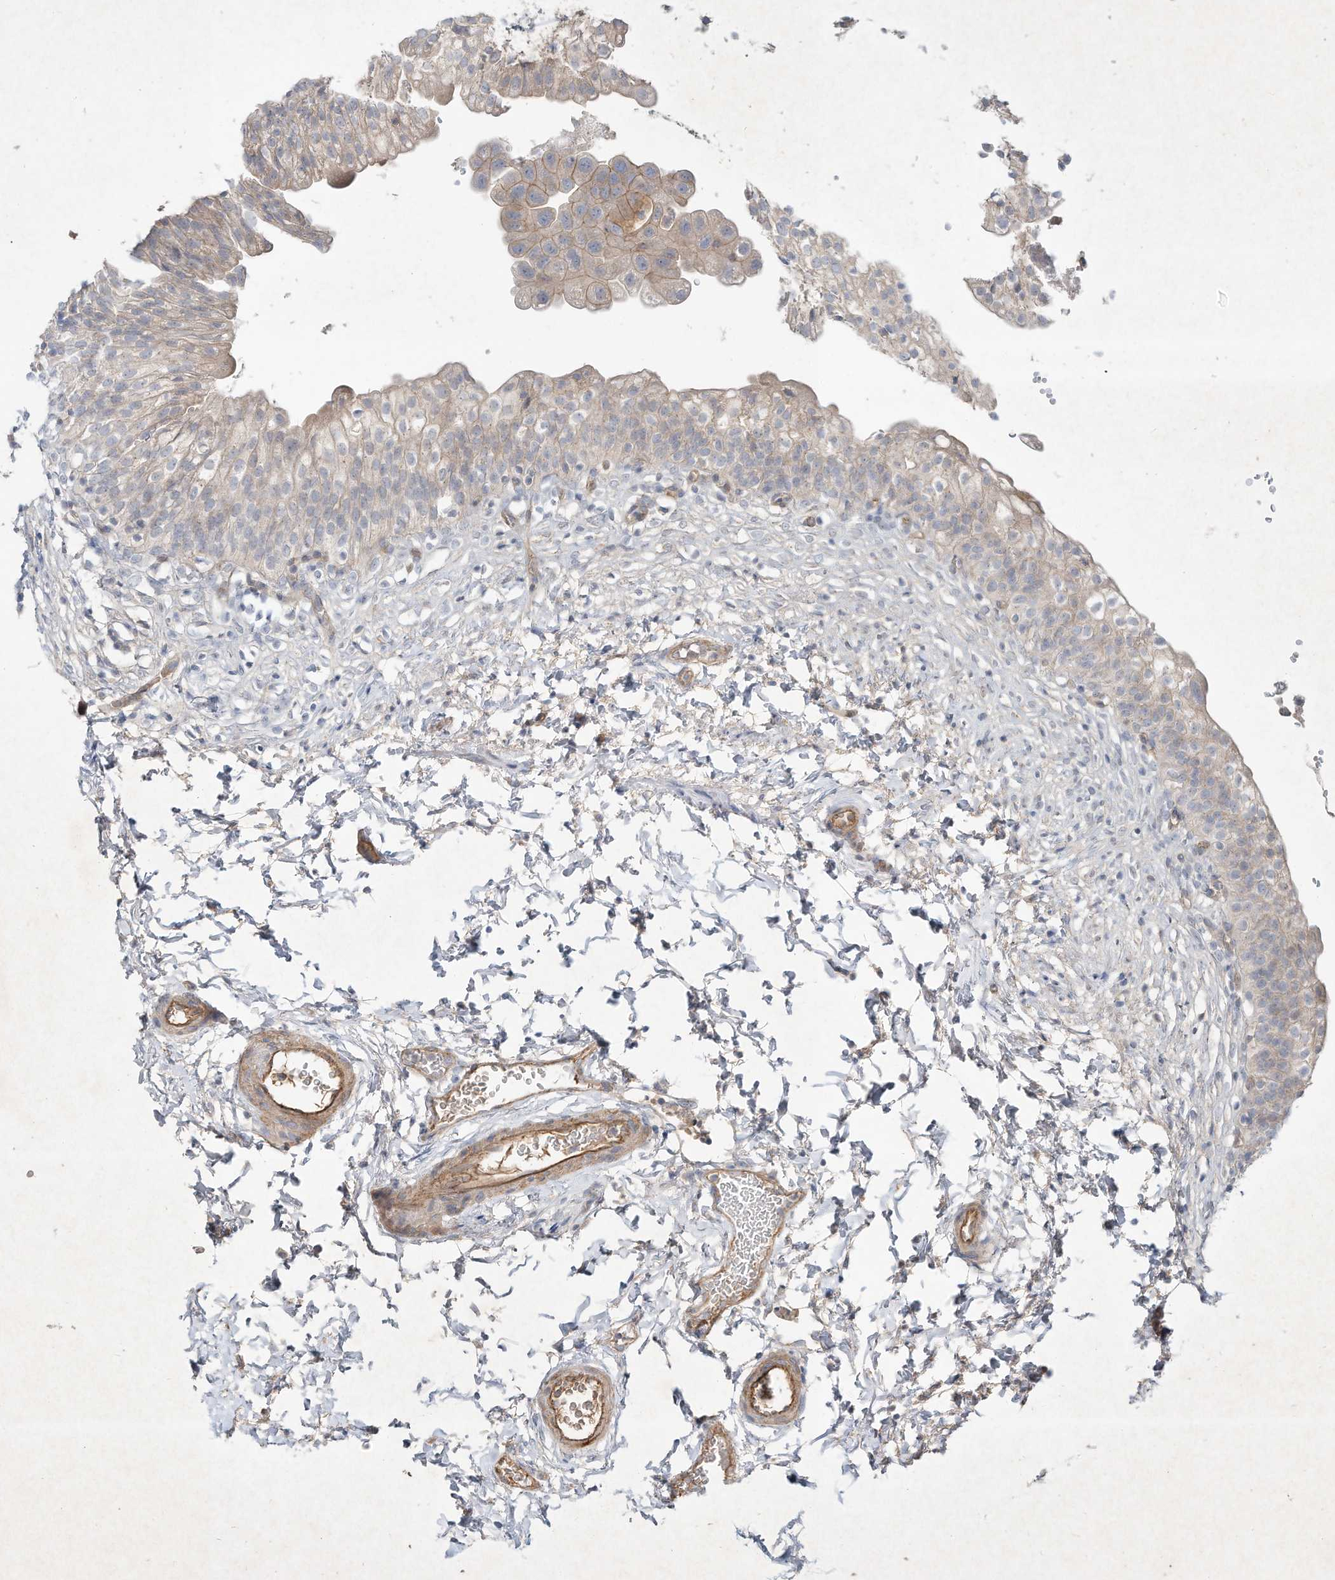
{"staining": {"intensity": "weak", "quantity": "25%-75%", "location": "cytoplasmic/membranous"}, "tissue": "urinary bladder", "cell_type": "Urothelial cells", "image_type": "normal", "snomed": [{"axis": "morphology", "description": "Normal tissue, NOS"}, {"axis": "topography", "description": "Urinary bladder"}], "caption": "Weak cytoplasmic/membranous protein staining is present in about 25%-75% of urothelial cells in urinary bladder. The protein is shown in brown color, while the nuclei are stained blue.", "gene": "HTR5A", "patient": {"sex": "male", "age": 55}}